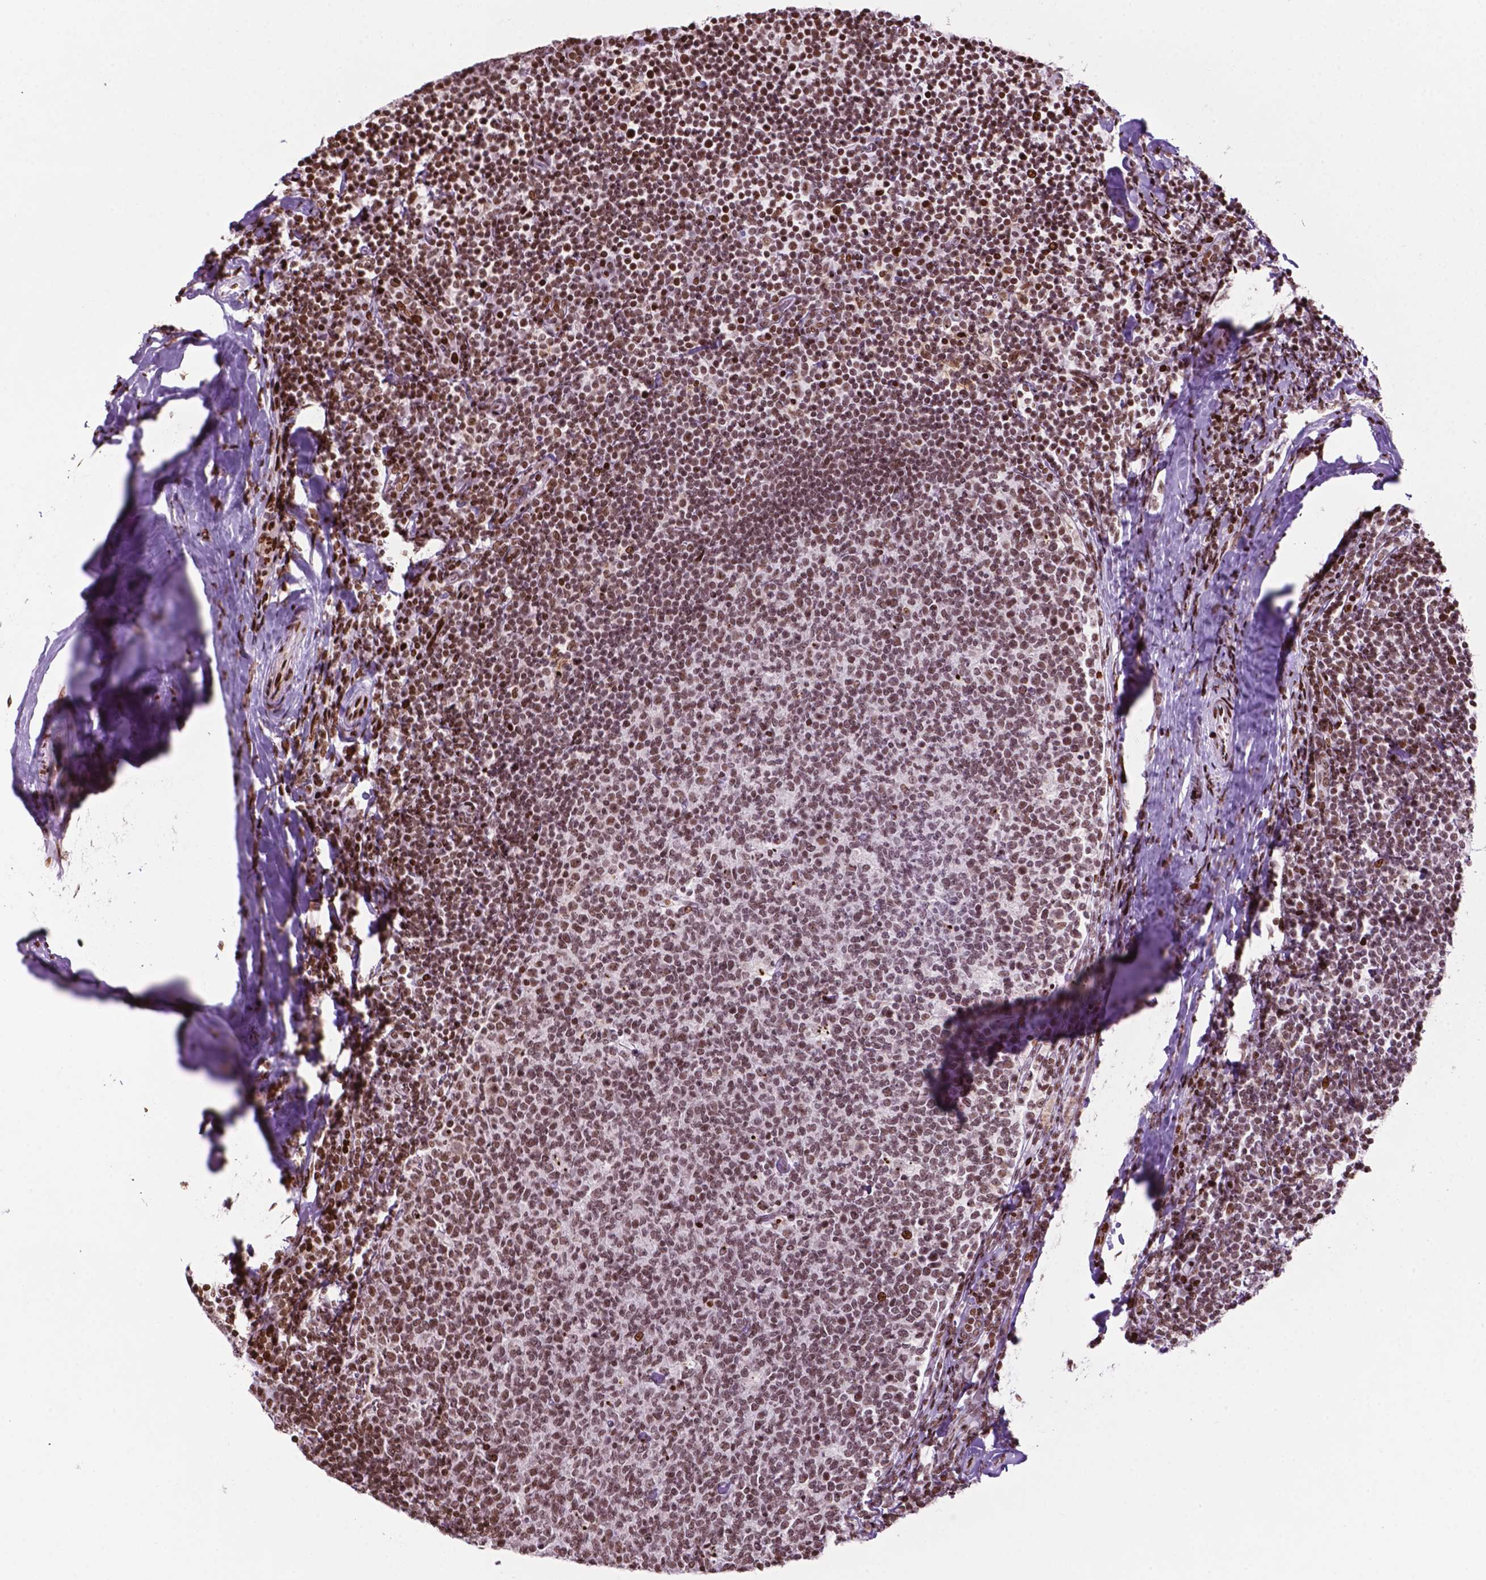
{"staining": {"intensity": "moderate", "quantity": ">75%", "location": "nuclear"}, "tissue": "tonsil", "cell_type": "Germinal center cells", "image_type": "normal", "snomed": [{"axis": "morphology", "description": "Normal tissue, NOS"}, {"axis": "topography", "description": "Tonsil"}], "caption": "Immunohistochemistry (IHC) micrograph of benign tonsil stained for a protein (brown), which demonstrates medium levels of moderate nuclear expression in about >75% of germinal center cells.", "gene": "TMEM250", "patient": {"sex": "female", "age": 10}}